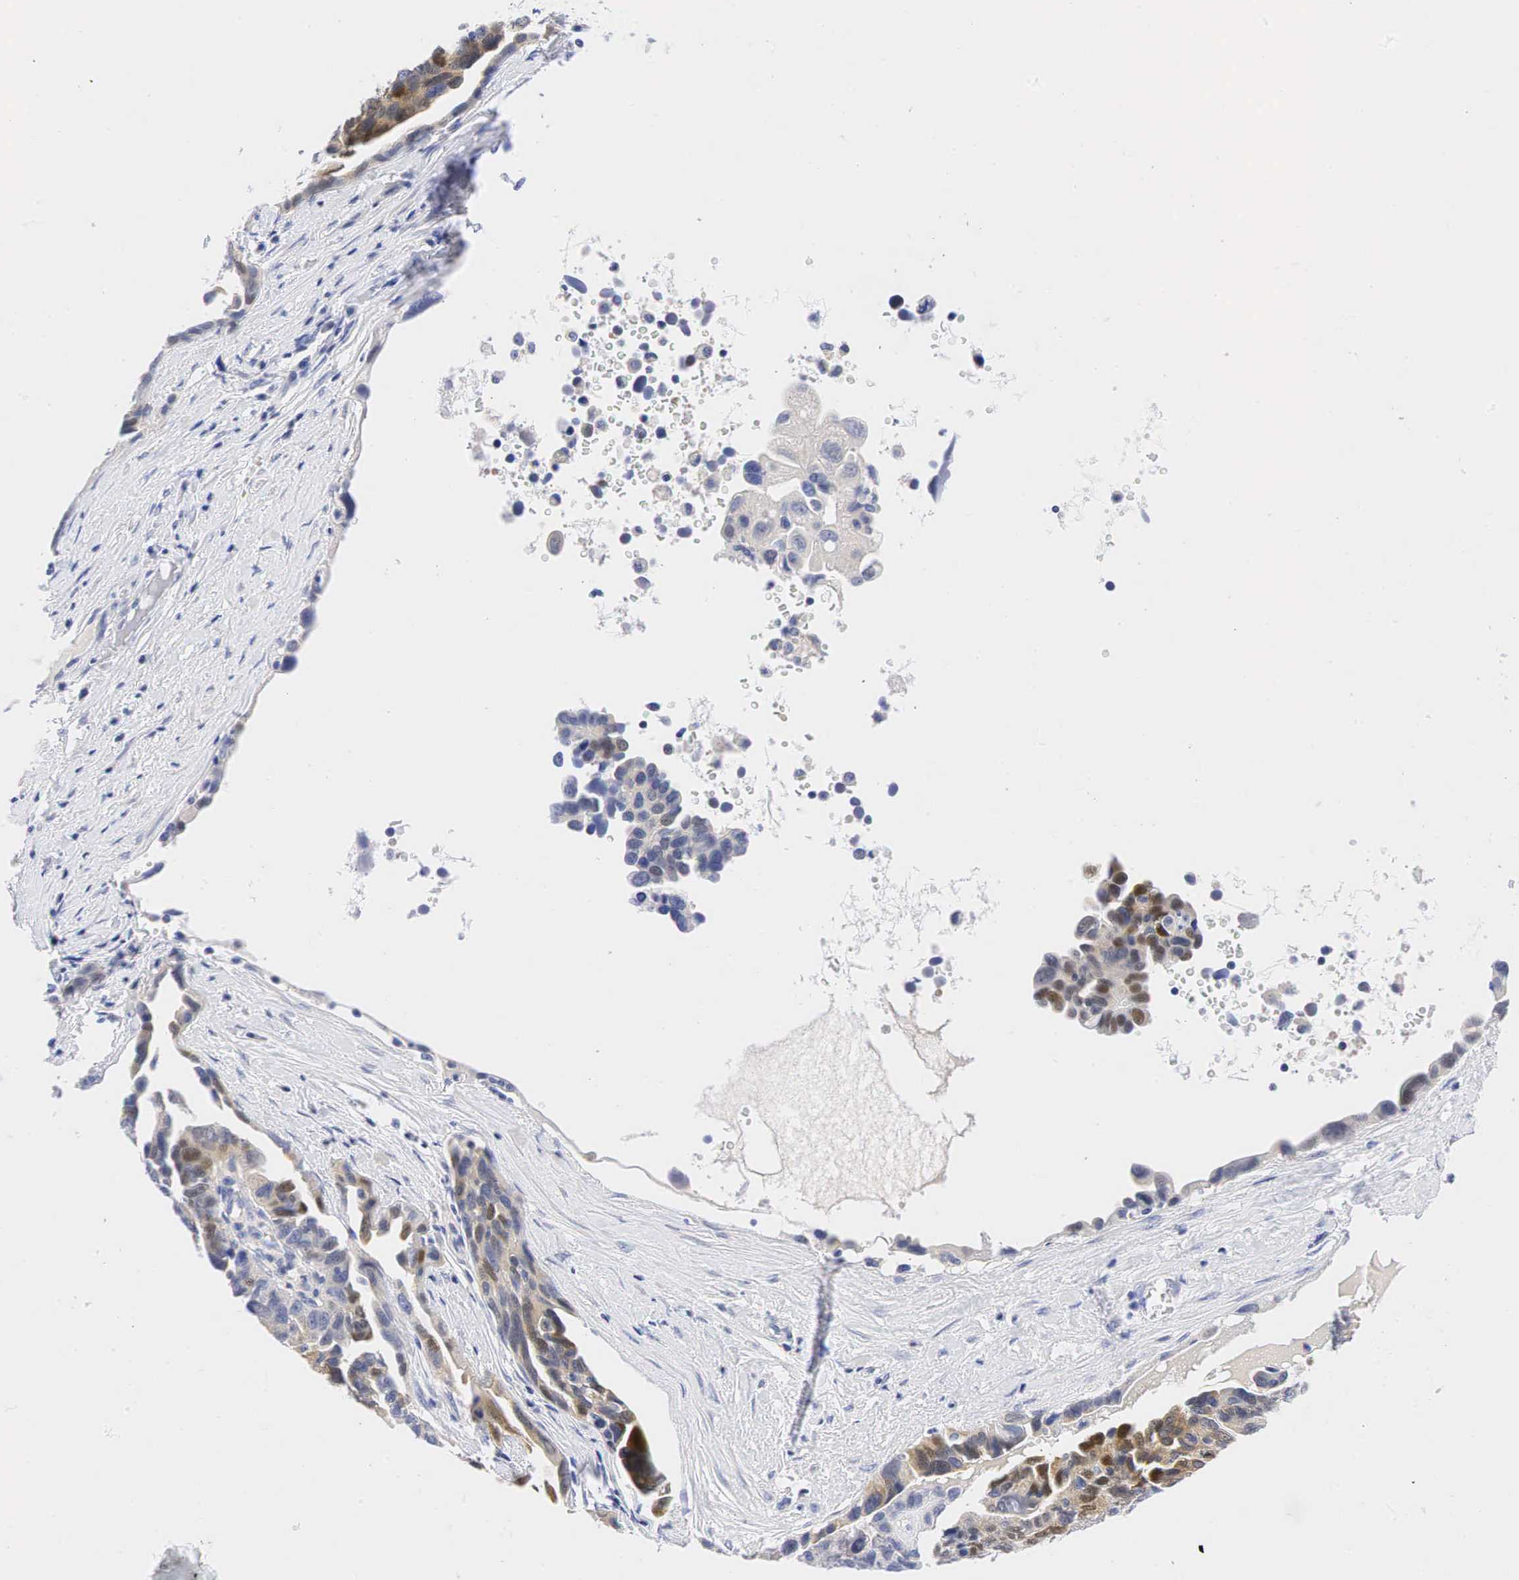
{"staining": {"intensity": "moderate", "quantity": "25%-75%", "location": "cytoplasmic/membranous,nuclear"}, "tissue": "ovarian cancer", "cell_type": "Tumor cells", "image_type": "cancer", "snomed": [{"axis": "morphology", "description": "Cystadenocarcinoma, serous, NOS"}, {"axis": "topography", "description": "Ovary"}], "caption": "The histopathology image demonstrates immunohistochemical staining of ovarian cancer (serous cystadenocarcinoma). There is moderate cytoplasmic/membranous and nuclear positivity is seen in approximately 25%-75% of tumor cells.", "gene": "AR", "patient": {"sex": "female", "age": 64}}